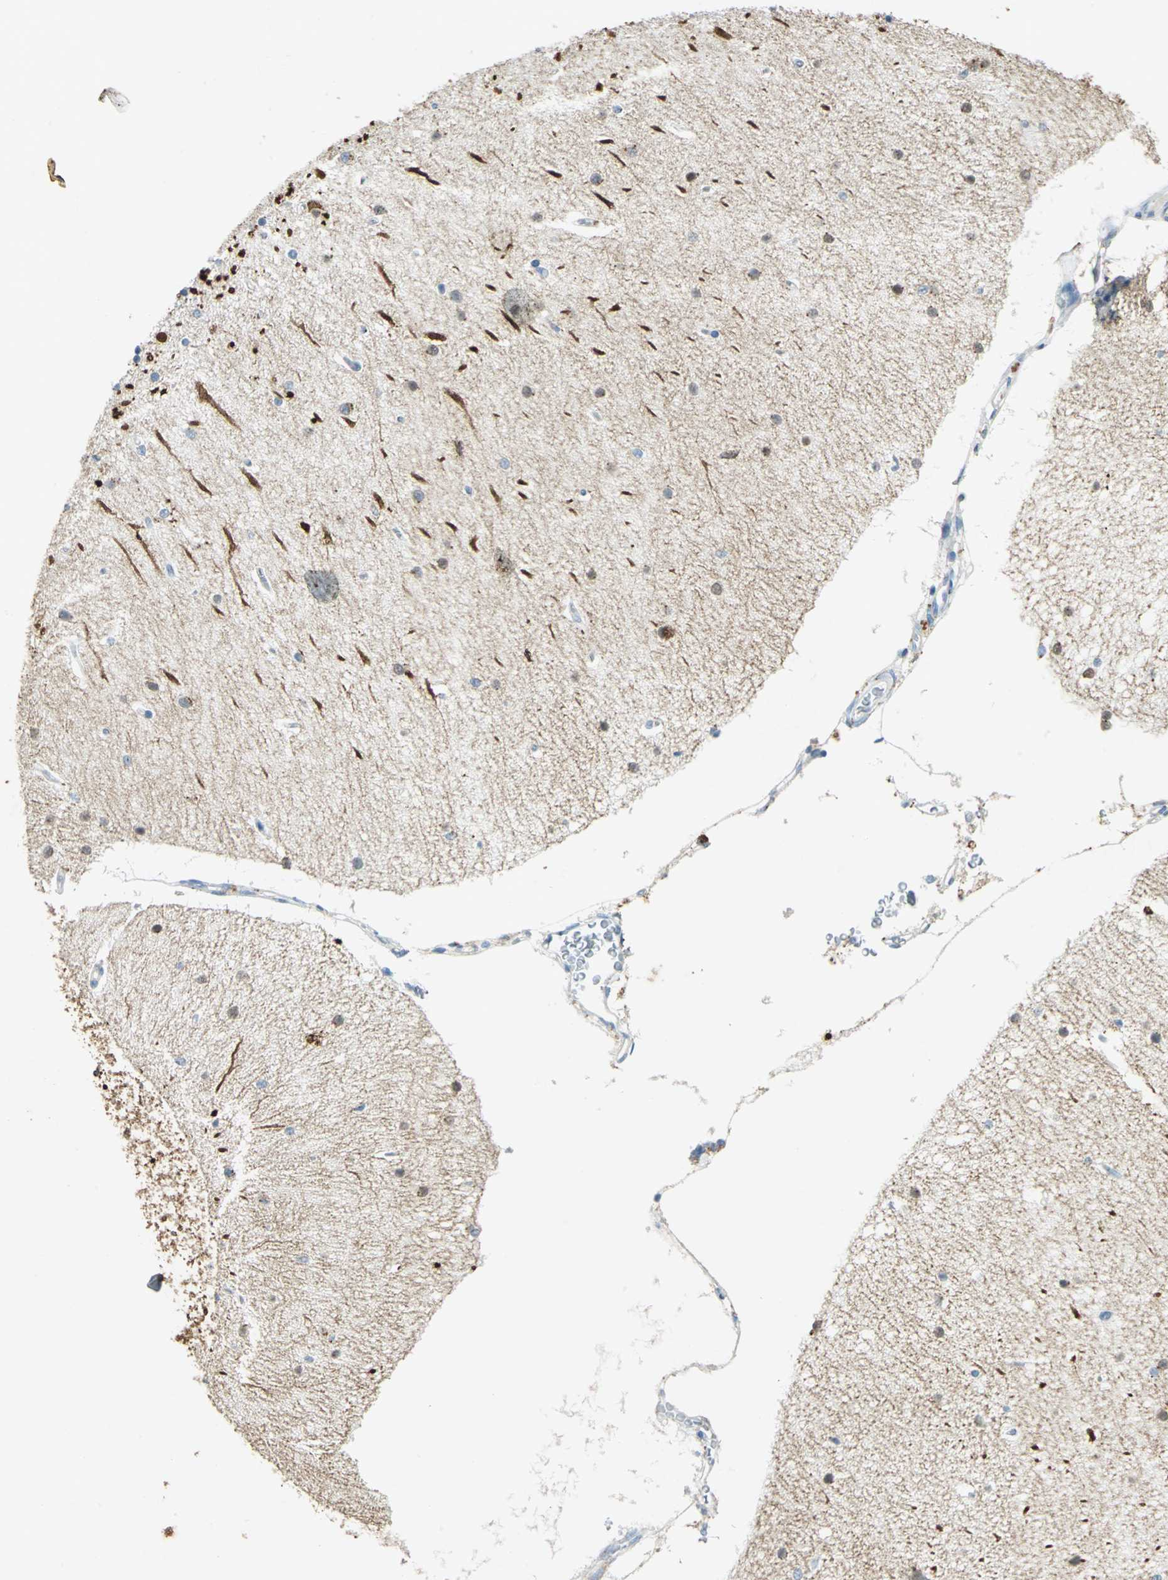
{"staining": {"intensity": "negative", "quantity": "none", "location": "none"}, "tissue": "cerebellum", "cell_type": "Cells in molecular layer", "image_type": "normal", "snomed": [{"axis": "morphology", "description": "Normal tissue, NOS"}, {"axis": "topography", "description": "Cerebellum"}], "caption": "Photomicrograph shows no significant protein expression in cells in molecular layer of benign cerebellum.", "gene": "CAMK2B", "patient": {"sex": "female", "age": 54}}